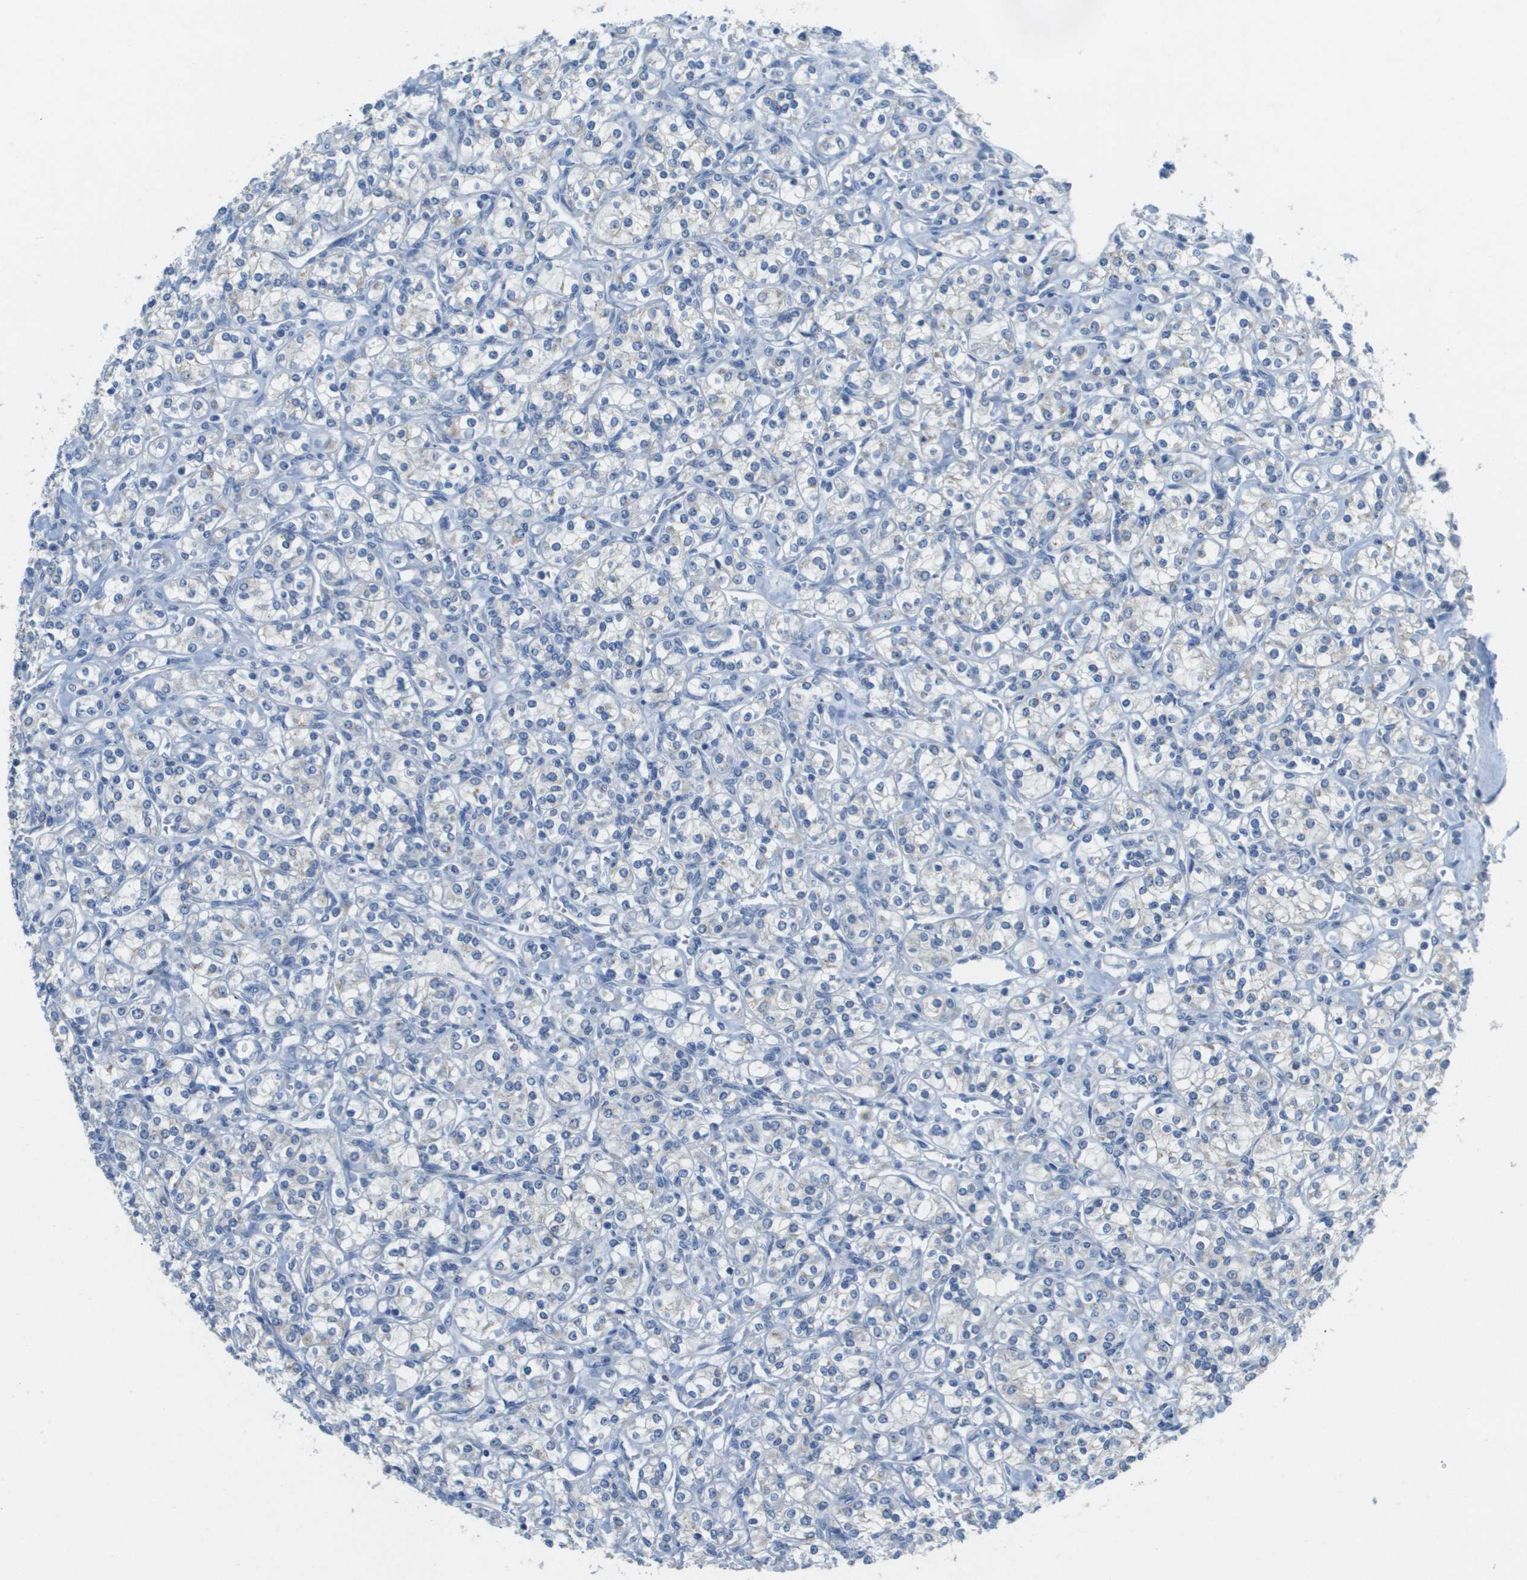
{"staining": {"intensity": "negative", "quantity": "none", "location": "none"}, "tissue": "renal cancer", "cell_type": "Tumor cells", "image_type": "cancer", "snomed": [{"axis": "morphology", "description": "Adenocarcinoma, NOS"}, {"axis": "topography", "description": "Kidney"}], "caption": "IHC photomicrograph of human renal adenocarcinoma stained for a protein (brown), which reveals no expression in tumor cells.", "gene": "PTGDR2", "patient": {"sex": "male", "age": 77}}